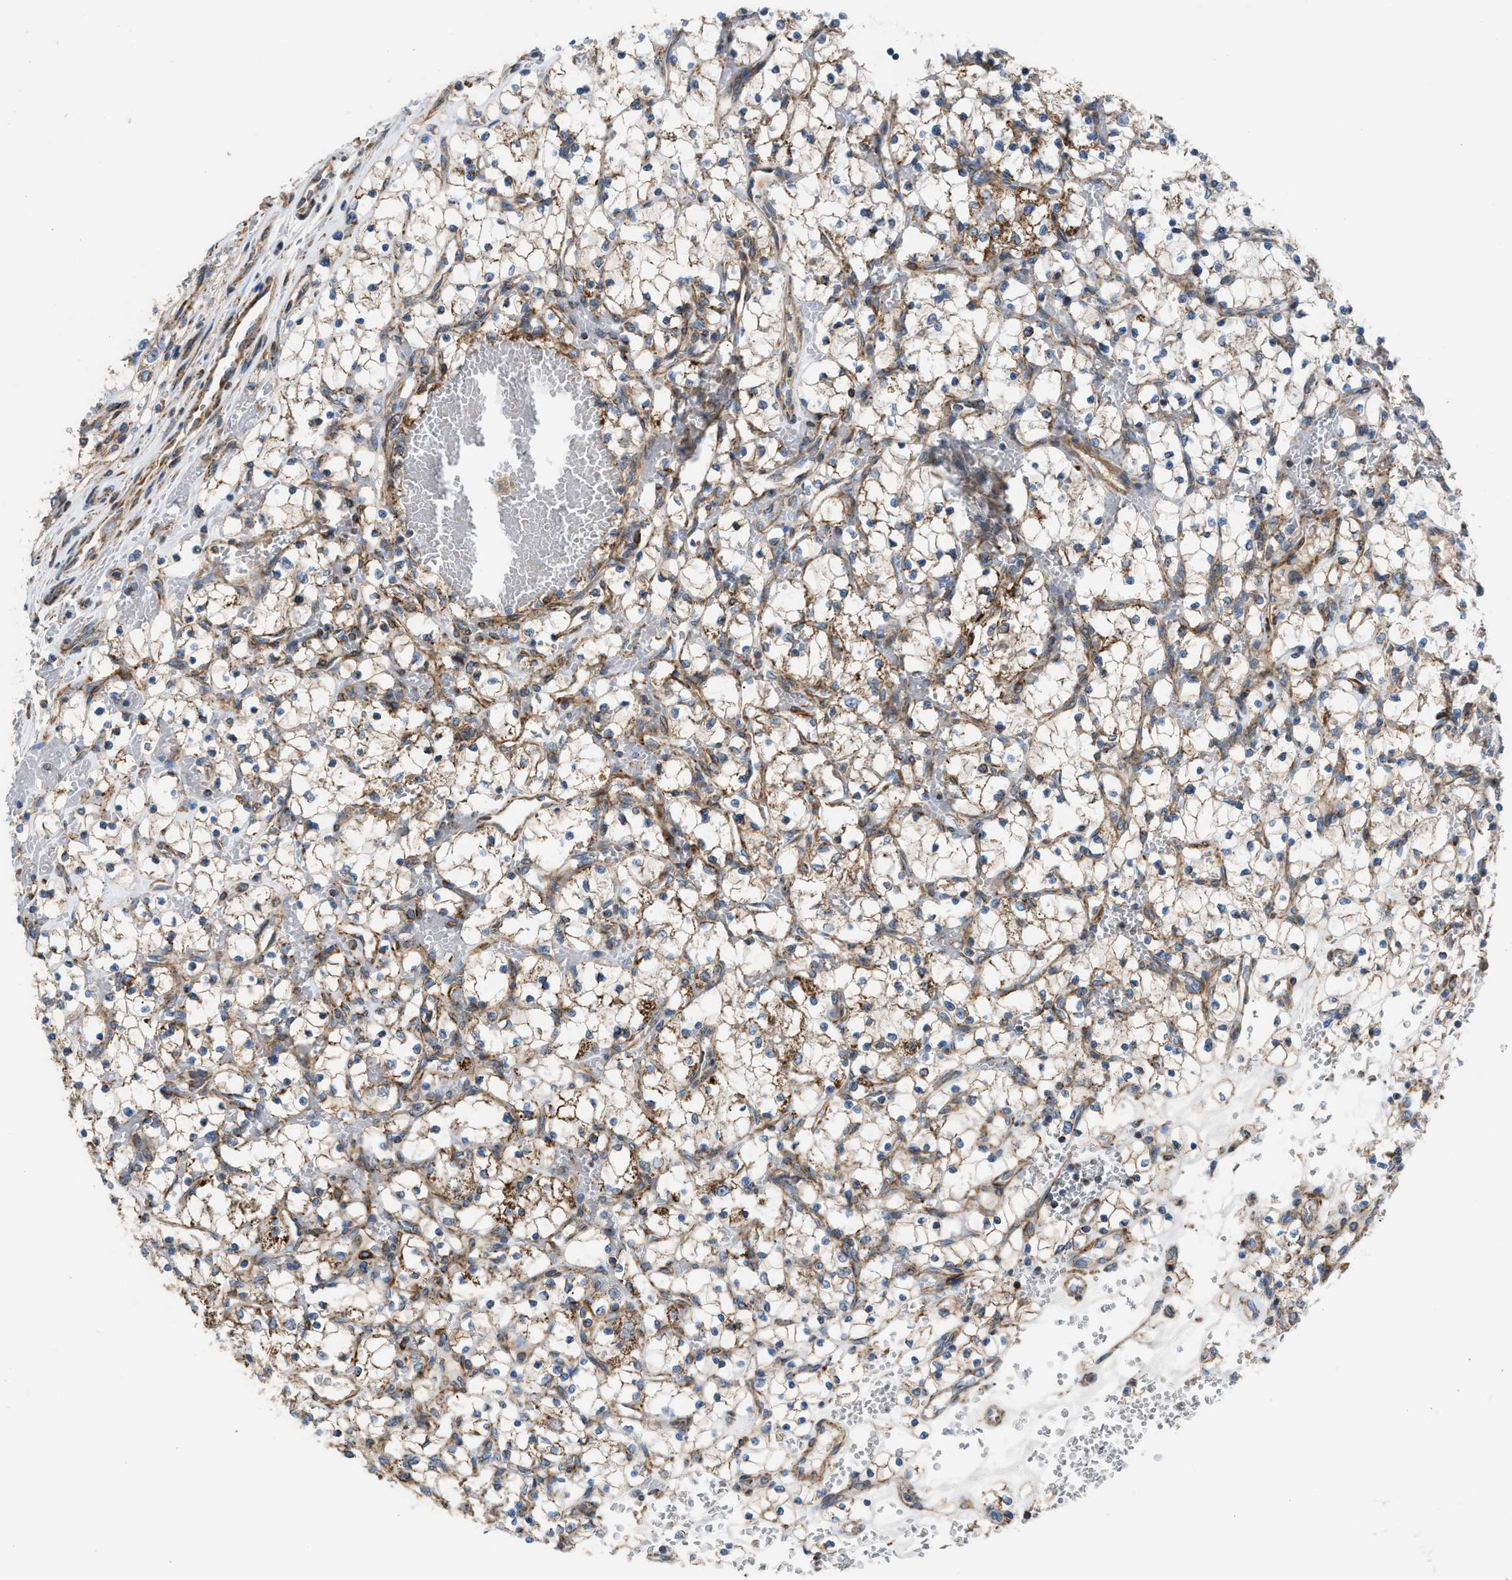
{"staining": {"intensity": "weak", "quantity": ">75%", "location": "cytoplasmic/membranous"}, "tissue": "renal cancer", "cell_type": "Tumor cells", "image_type": "cancer", "snomed": [{"axis": "morphology", "description": "Adenocarcinoma, NOS"}, {"axis": "topography", "description": "Kidney"}], "caption": "DAB immunohistochemical staining of human renal adenocarcinoma reveals weak cytoplasmic/membranous protein staining in about >75% of tumor cells. Using DAB (brown) and hematoxylin (blue) stains, captured at high magnification using brightfield microscopy.", "gene": "SLC10A3", "patient": {"sex": "female", "age": 69}}